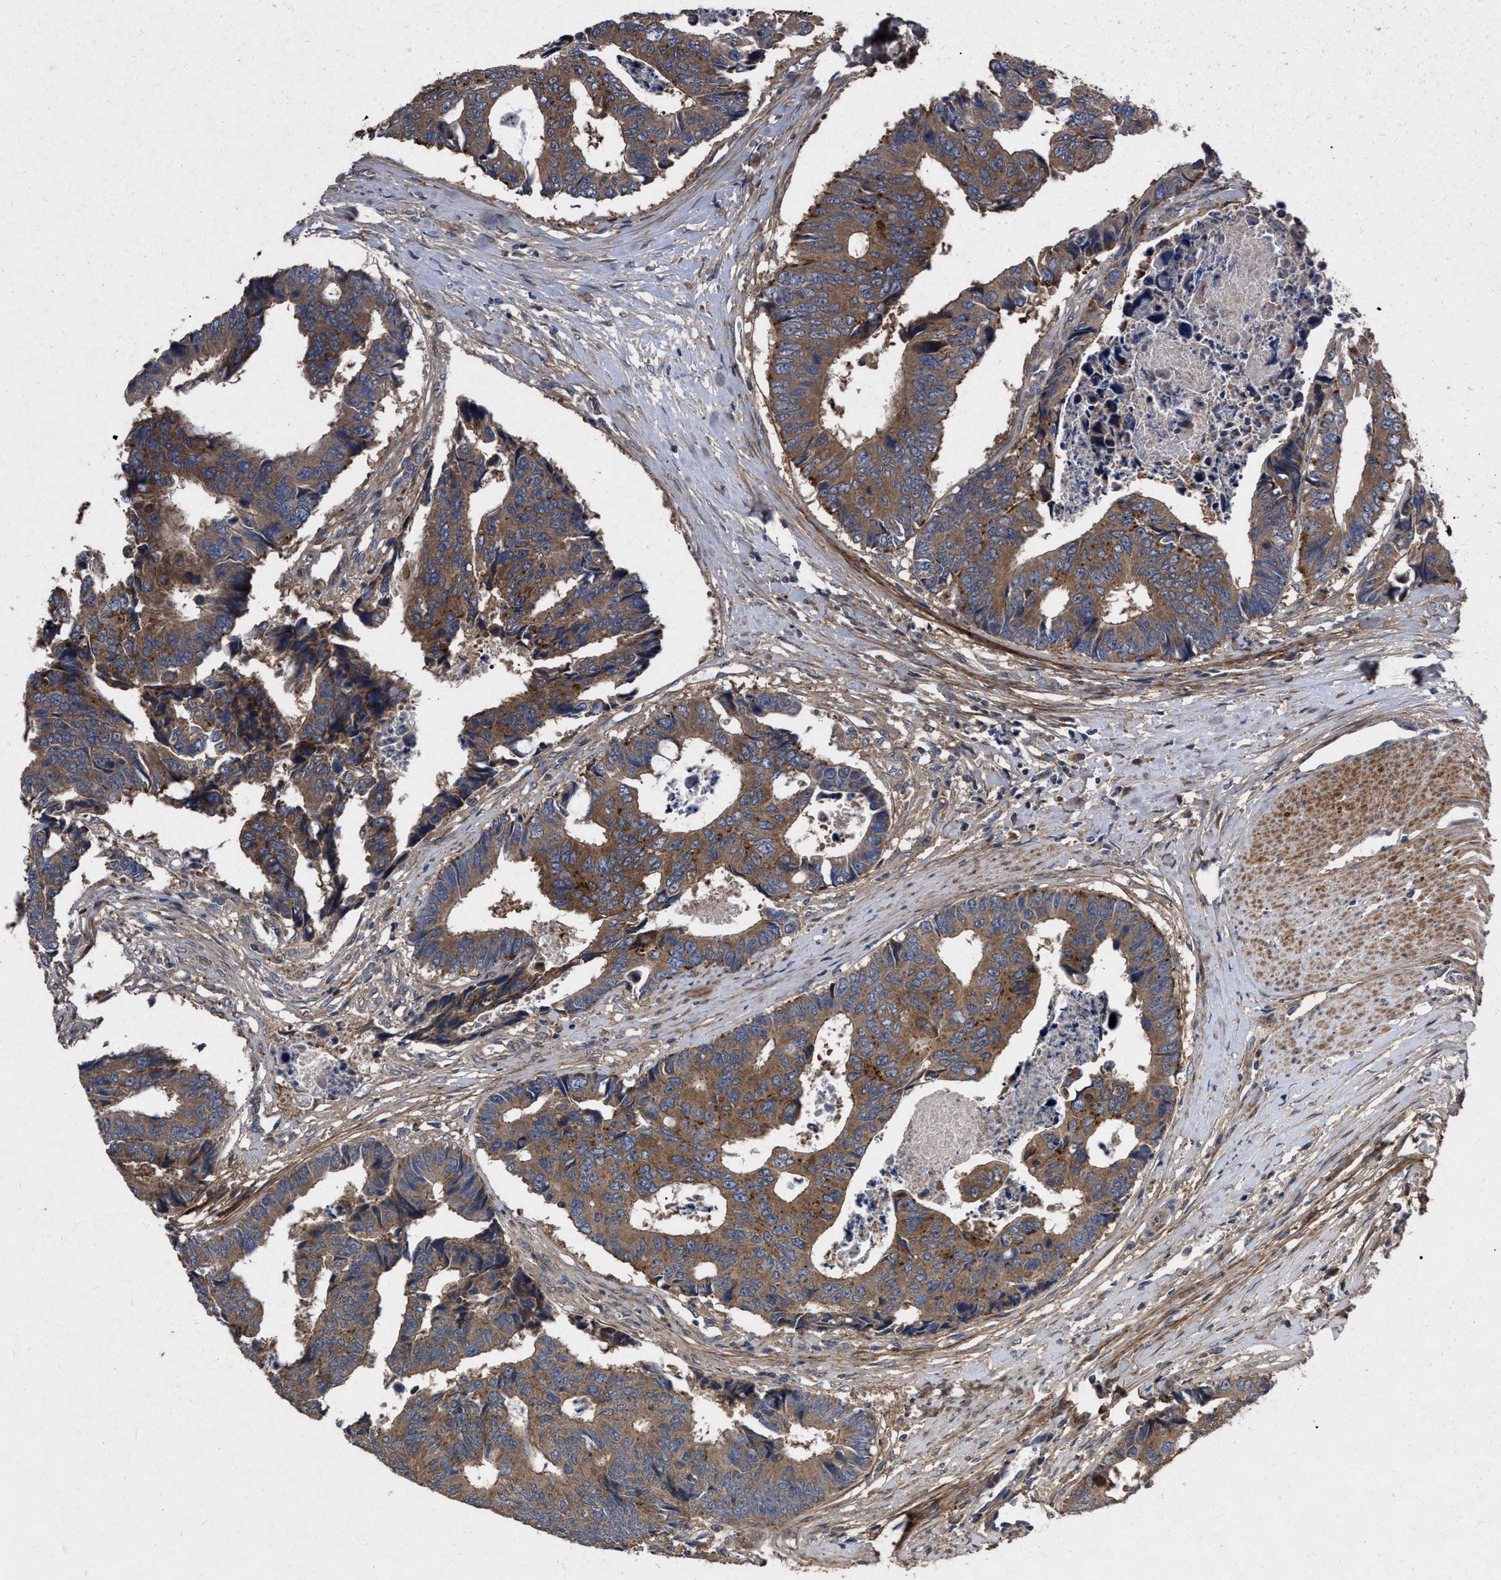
{"staining": {"intensity": "moderate", "quantity": ">75%", "location": "cytoplasmic/membranous"}, "tissue": "colorectal cancer", "cell_type": "Tumor cells", "image_type": "cancer", "snomed": [{"axis": "morphology", "description": "Adenocarcinoma, NOS"}, {"axis": "topography", "description": "Rectum"}], "caption": "Colorectal cancer (adenocarcinoma) stained with a brown dye exhibits moderate cytoplasmic/membranous positive staining in about >75% of tumor cells.", "gene": "CDKN2C", "patient": {"sex": "male", "age": 84}}